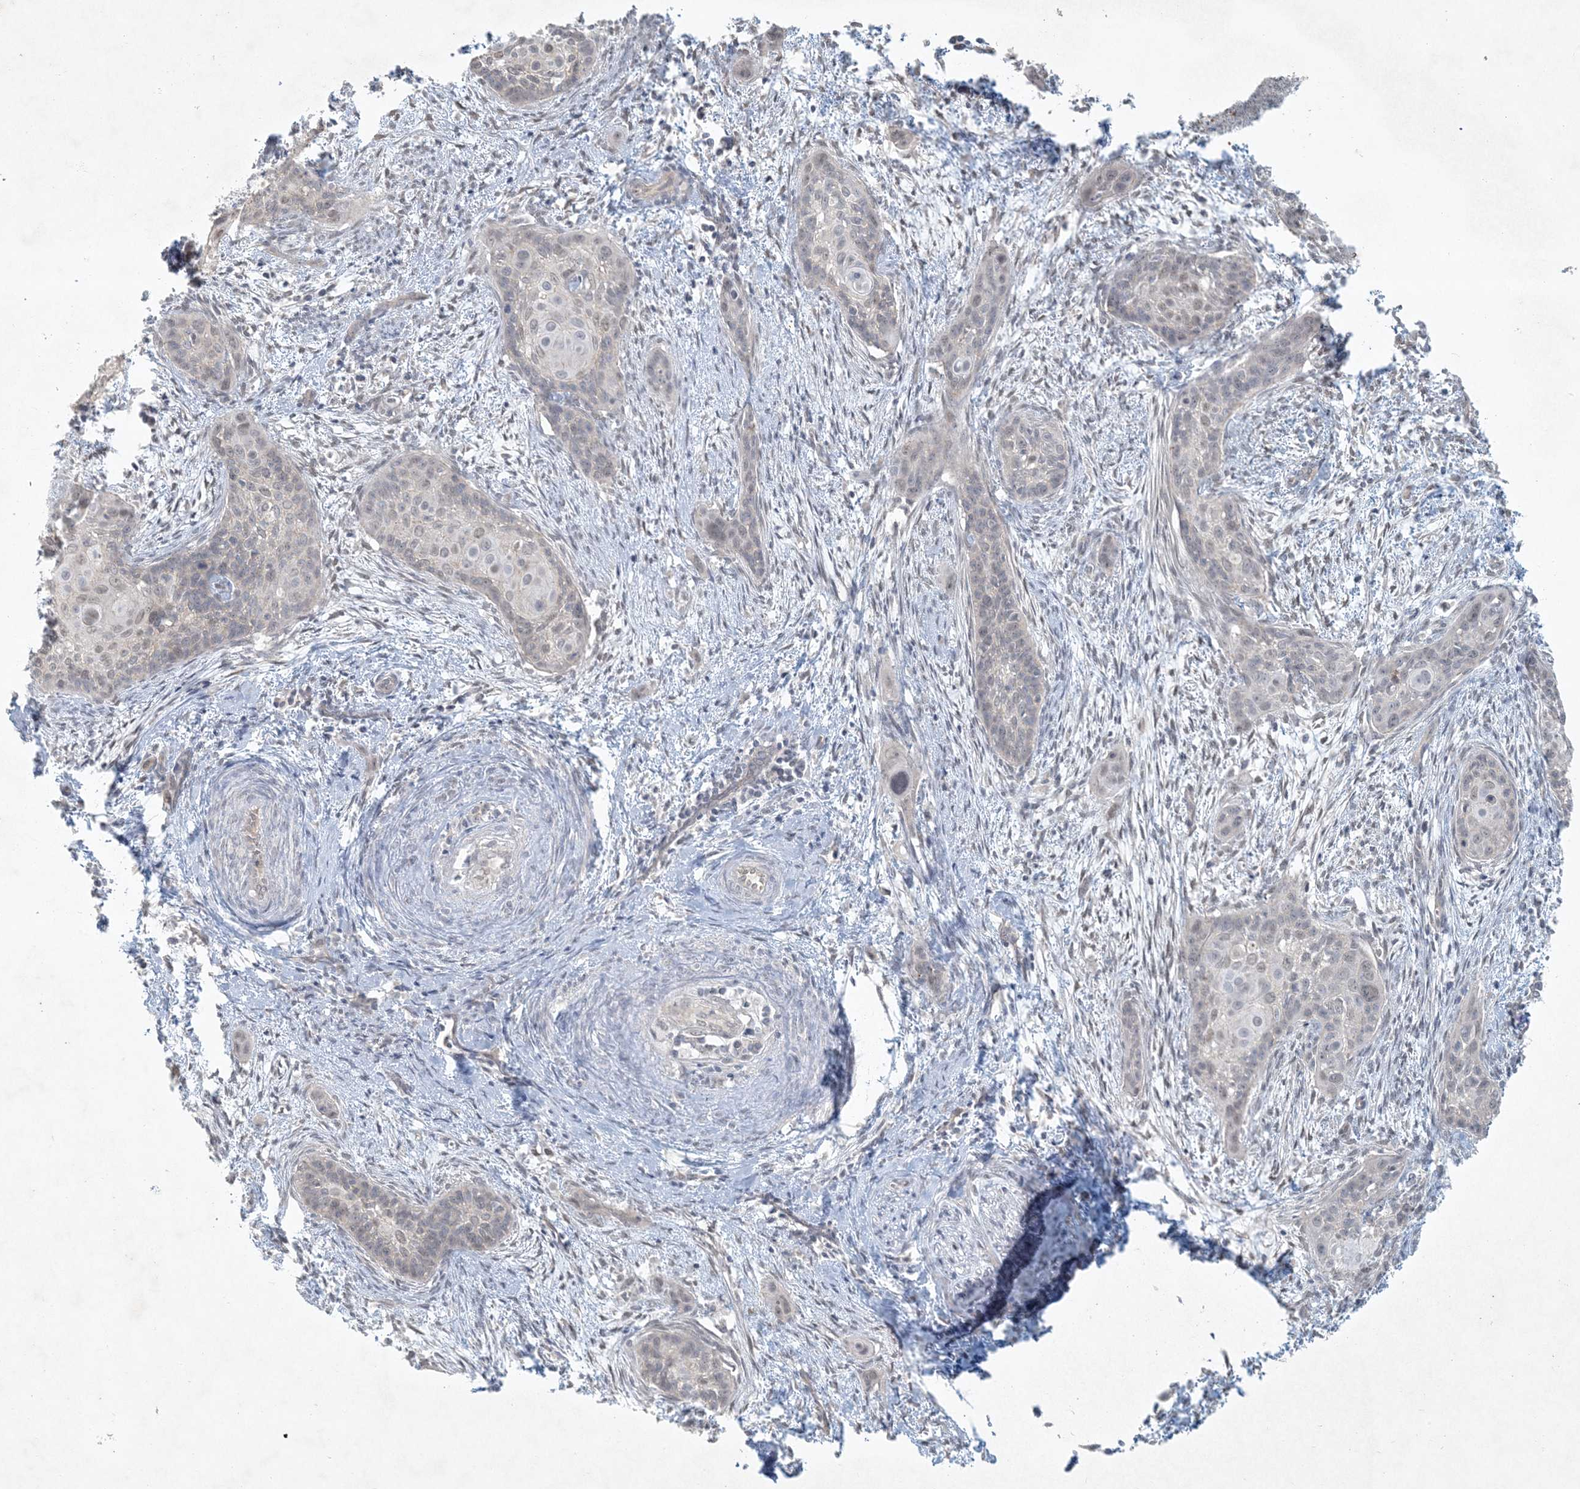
{"staining": {"intensity": "negative", "quantity": "none", "location": "none"}, "tissue": "cervical cancer", "cell_type": "Tumor cells", "image_type": "cancer", "snomed": [{"axis": "morphology", "description": "Squamous cell carcinoma, NOS"}, {"axis": "topography", "description": "Cervix"}], "caption": "Tumor cells are negative for brown protein staining in cervical cancer (squamous cell carcinoma).", "gene": "BCORL1", "patient": {"sex": "female", "age": 33}}